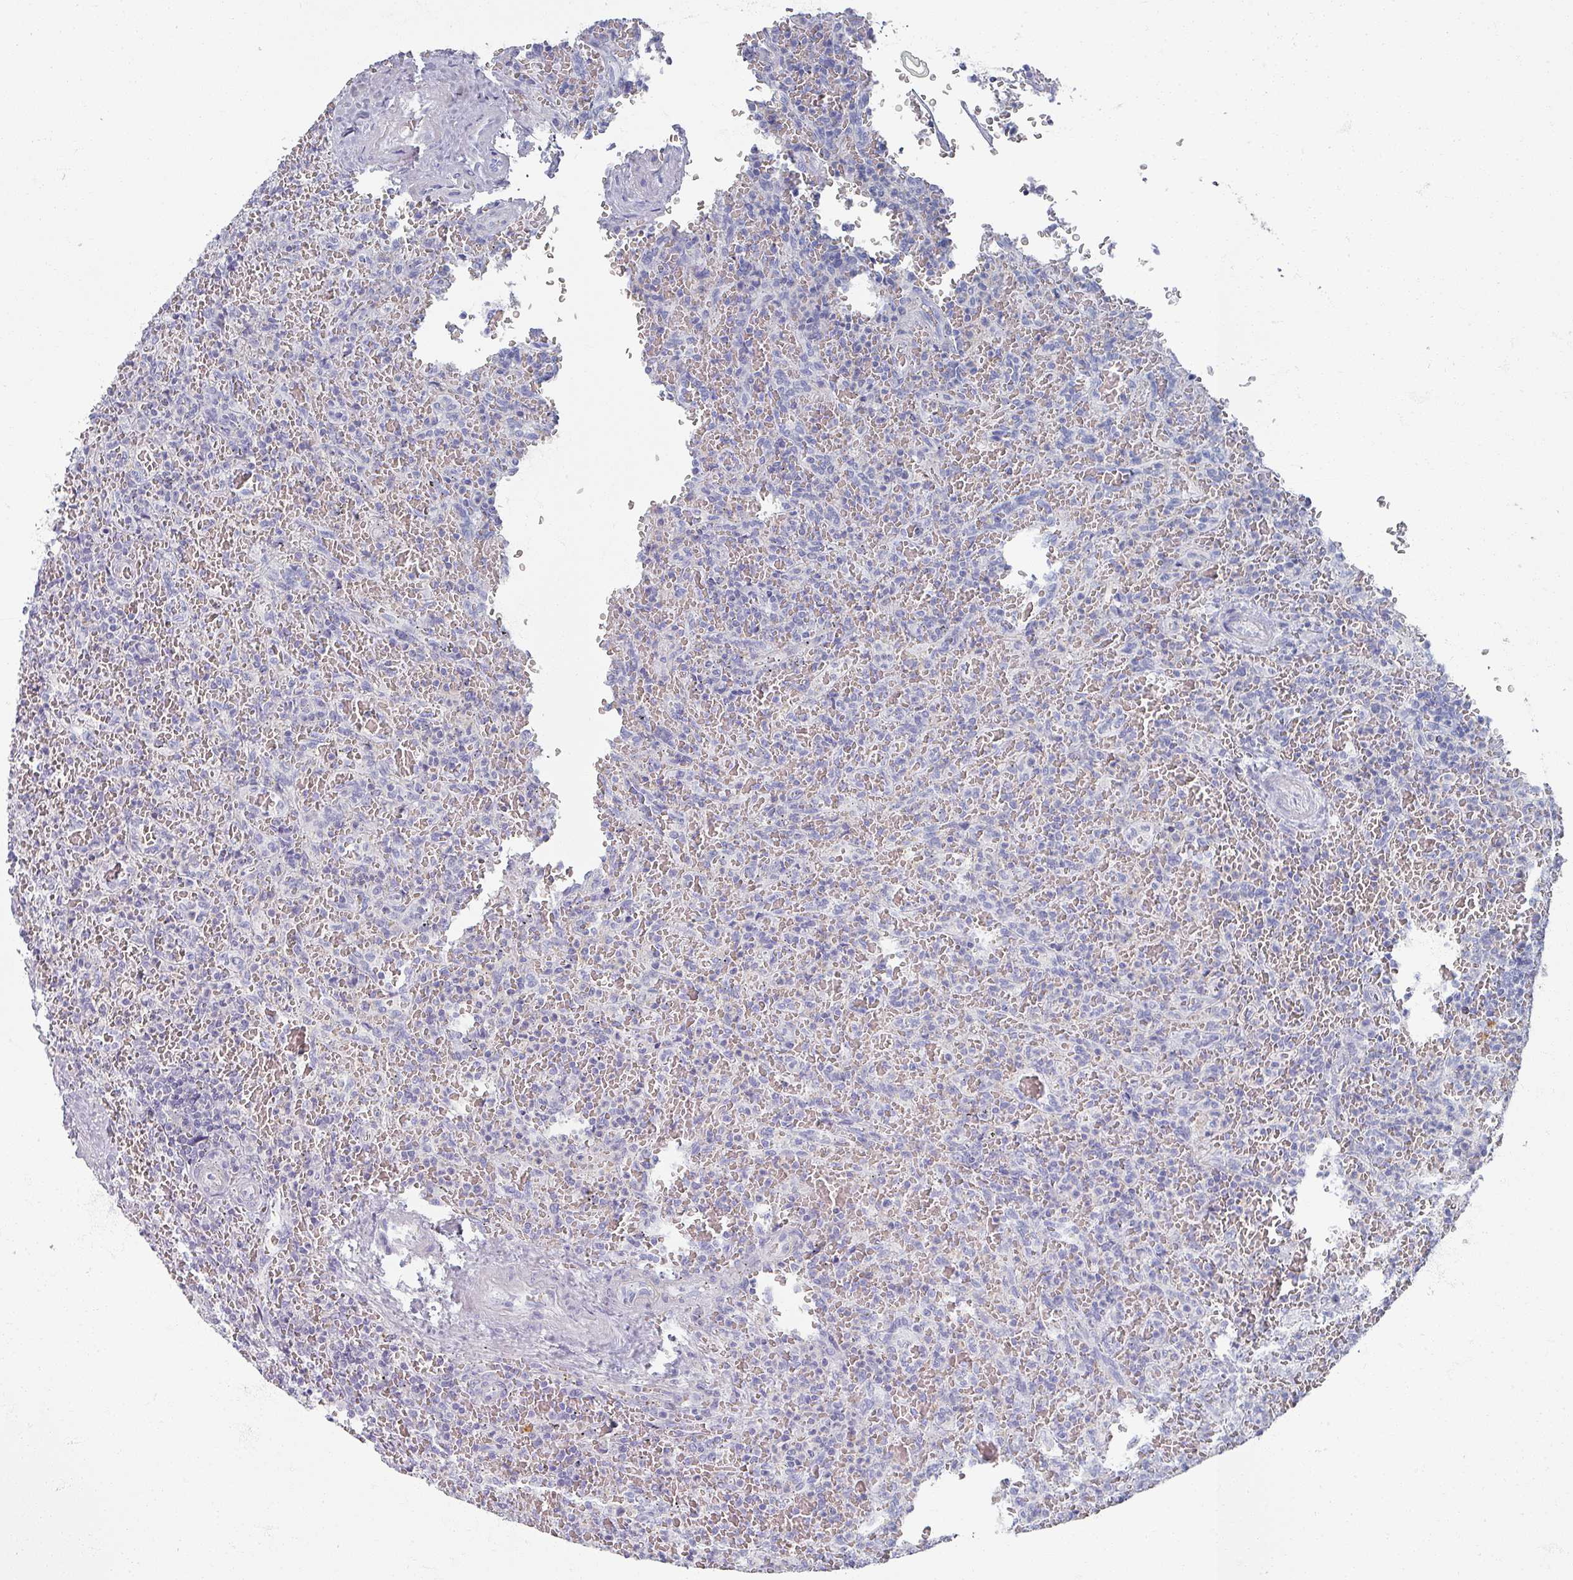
{"staining": {"intensity": "negative", "quantity": "none", "location": "none"}, "tissue": "lymphoma", "cell_type": "Tumor cells", "image_type": "cancer", "snomed": [{"axis": "morphology", "description": "Malignant lymphoma, non-Hodgkin's type, Low grade"}, {"axis": "topography", "description": "Spleen"}], "caption": "The immunohistochemistry (IHC) image has no significant staining in tumor cells of low-grade malignant lymphoma, non-Hodgkin's type tissue.", "gene": "OMG", "patient": {"sex": "female", "age": 64}}